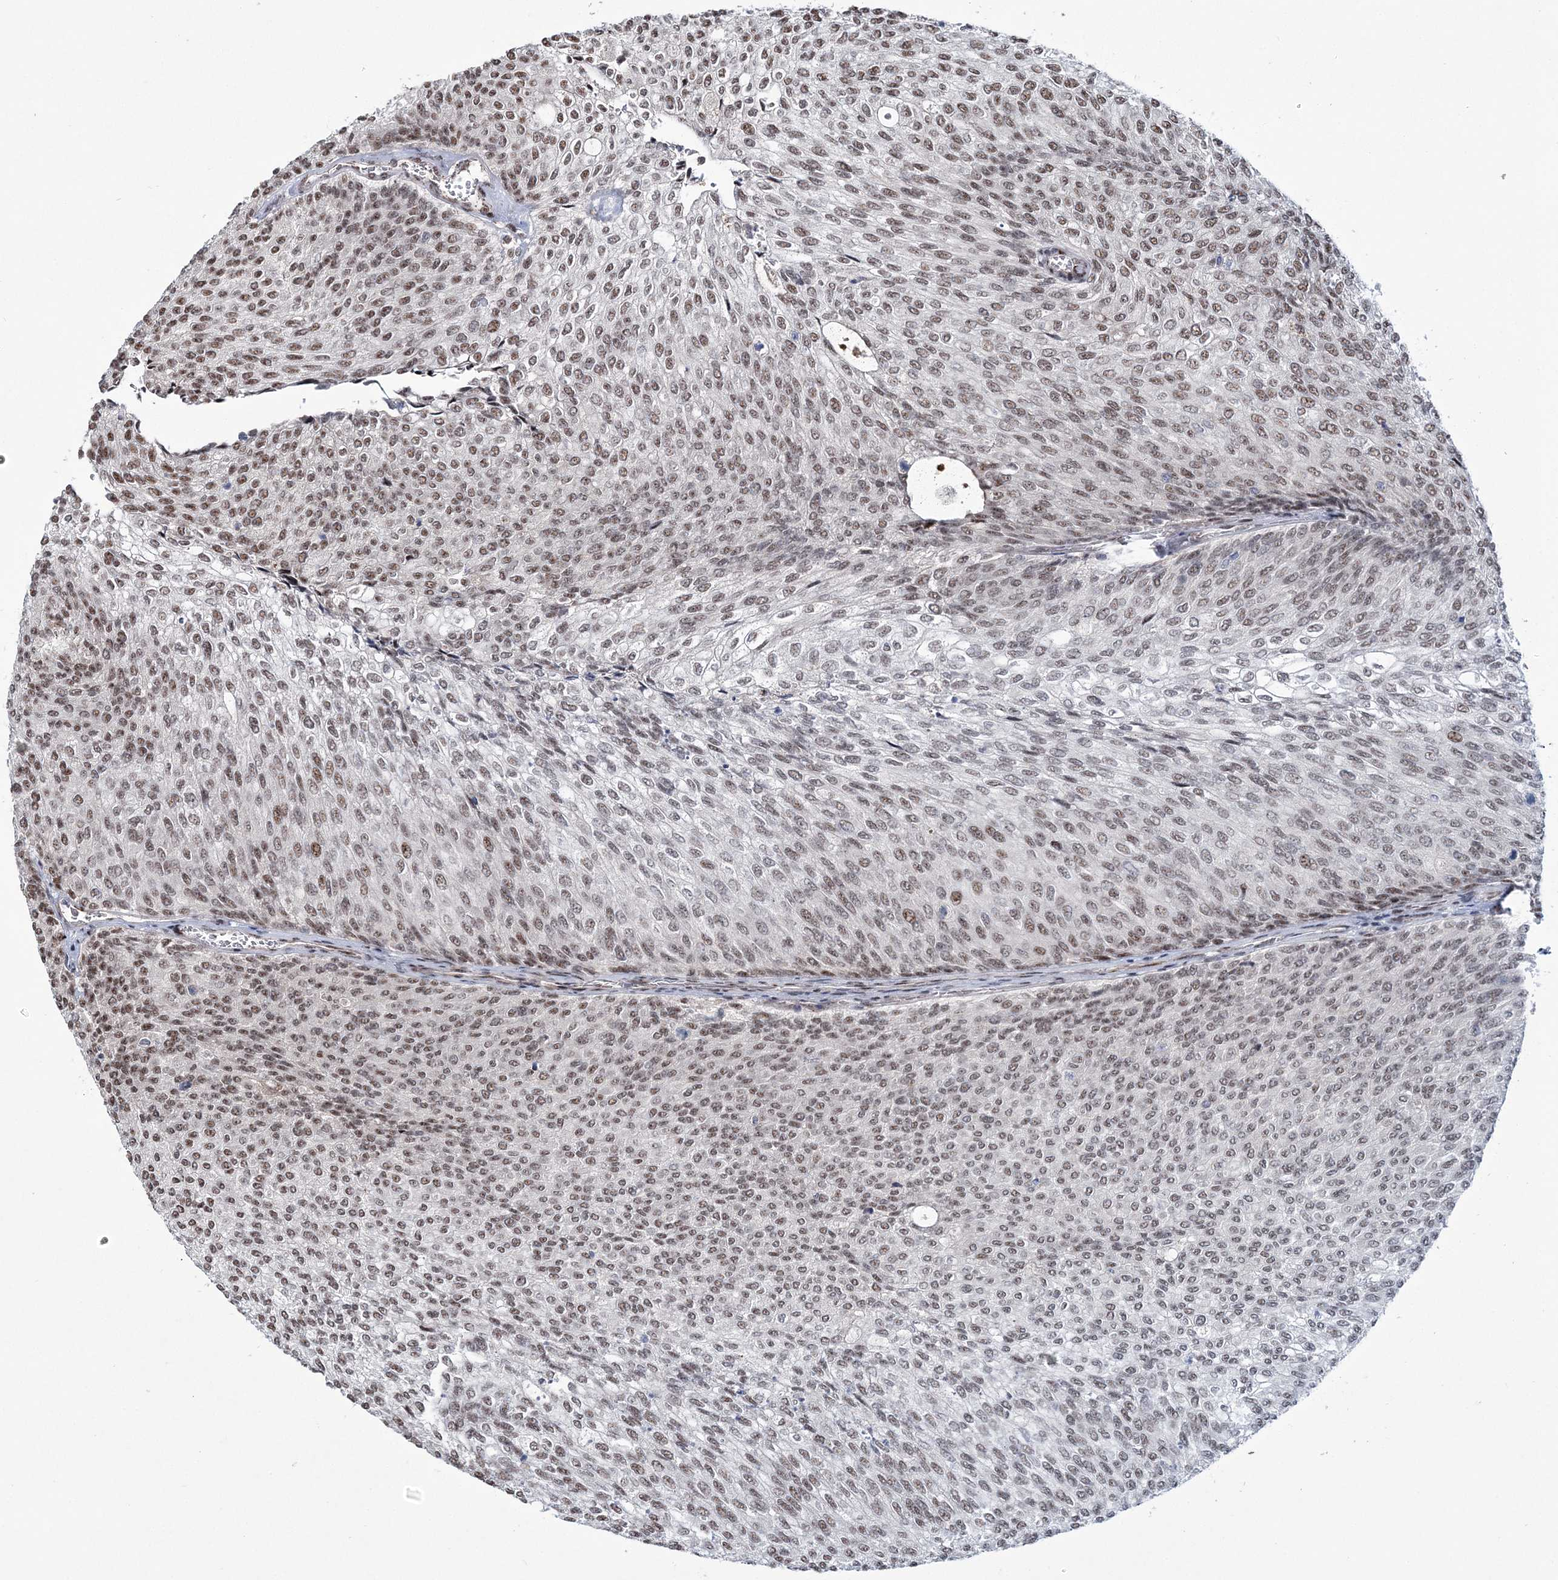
{"staining": {"intensity": "moderate", "quantity": "25%-75%", "location": "nuclear"}, "tissue": "urothelial cancer", "cell_type": "Tumor cells", "image_type": "cancer", "snomed": [{"axis": "morphology", "description": "Urothelial carcinoma, Low grade"}, {"axis": "topography", "description": "Urinary bladder"}], "caption": "Immunohistochemistry (IHC) (DAB (3,3'-diaminobenzidine)) staining of urothelial cancer exhibits moderate nuclear protein expression in about 25%-75% of tumor cells.", "gene": "TATDN2", "patient": {"sex": "female", "age": 79}}